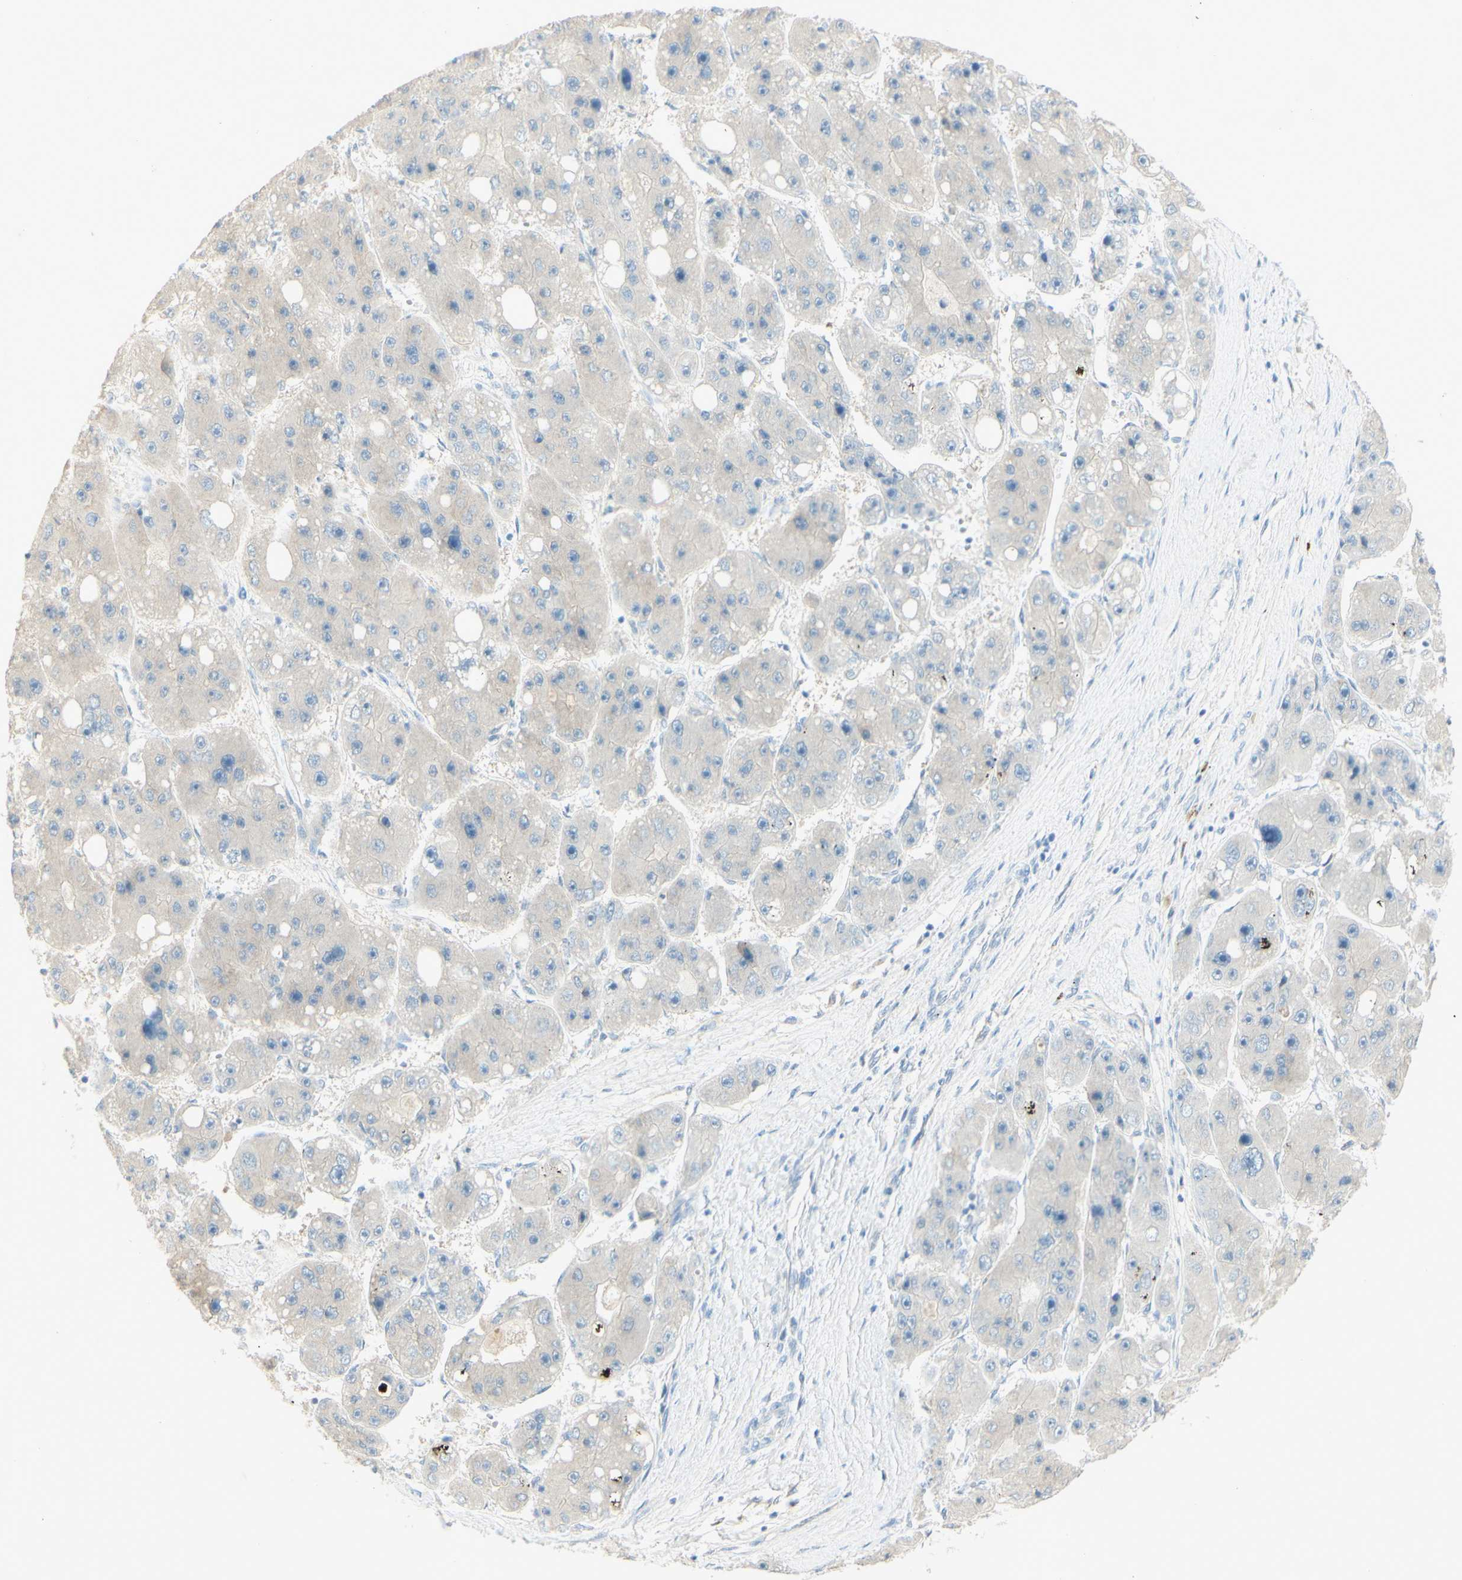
{"staining": {"intensity": "negative", "quantity": "none", "location": "none"}, "tissue": "liver cancer", "cell_type": "Tumor cells", "image_type": "cancer", "snomed": [{"axis": "morphology", "description": "Carcinoma, Hepatocellular, NOS"}, {"axis": "topography", "description": "Liver"}], "caption": "Liver cancer (hepatocellular carcinoma) stained for a protein using immunohistochemistry (IHC) demonstrates no expression tumor cells.", "gene": "ART3", "patient": {"sex": "female", "age": 61}}